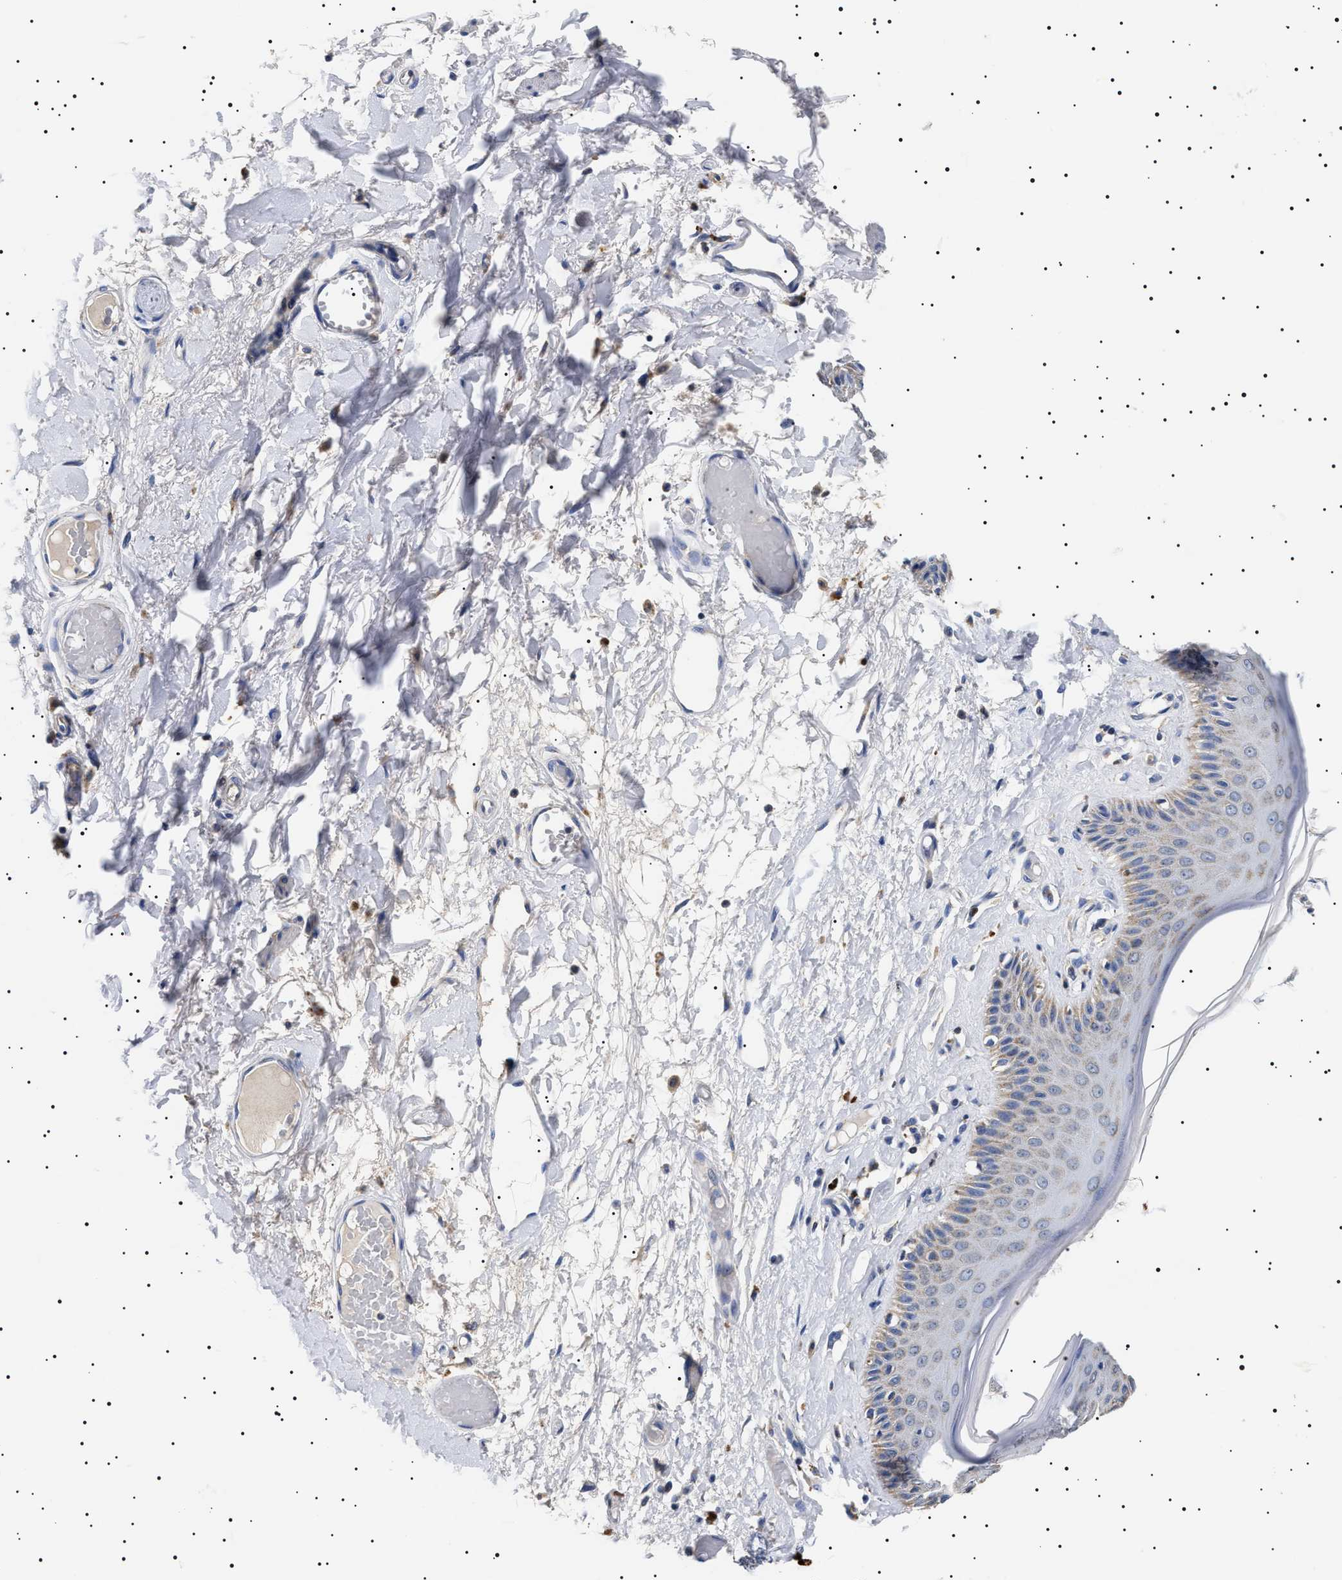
{"staining": {"intensity": "moderate", "quantity": "25%-75%", "location": "cytoplasmic/membranous"}, "tissue": "skin", "cell_type": "Epidermal cells", "image_type": "normal", "snomed": [{"axis": "morphology", "description": "Normal tissue, NOS"}, {"axis": "topography", "description": "Vulva"}], "caption": "Immunohistochemical staining of benign skin exhibits medium levels of moderate cytoplasmic/membranous positivity in about 25%-75% of epidermal cells.", "gene": "CHRDL2", "patient": {"sex": "female", "age": 73}}